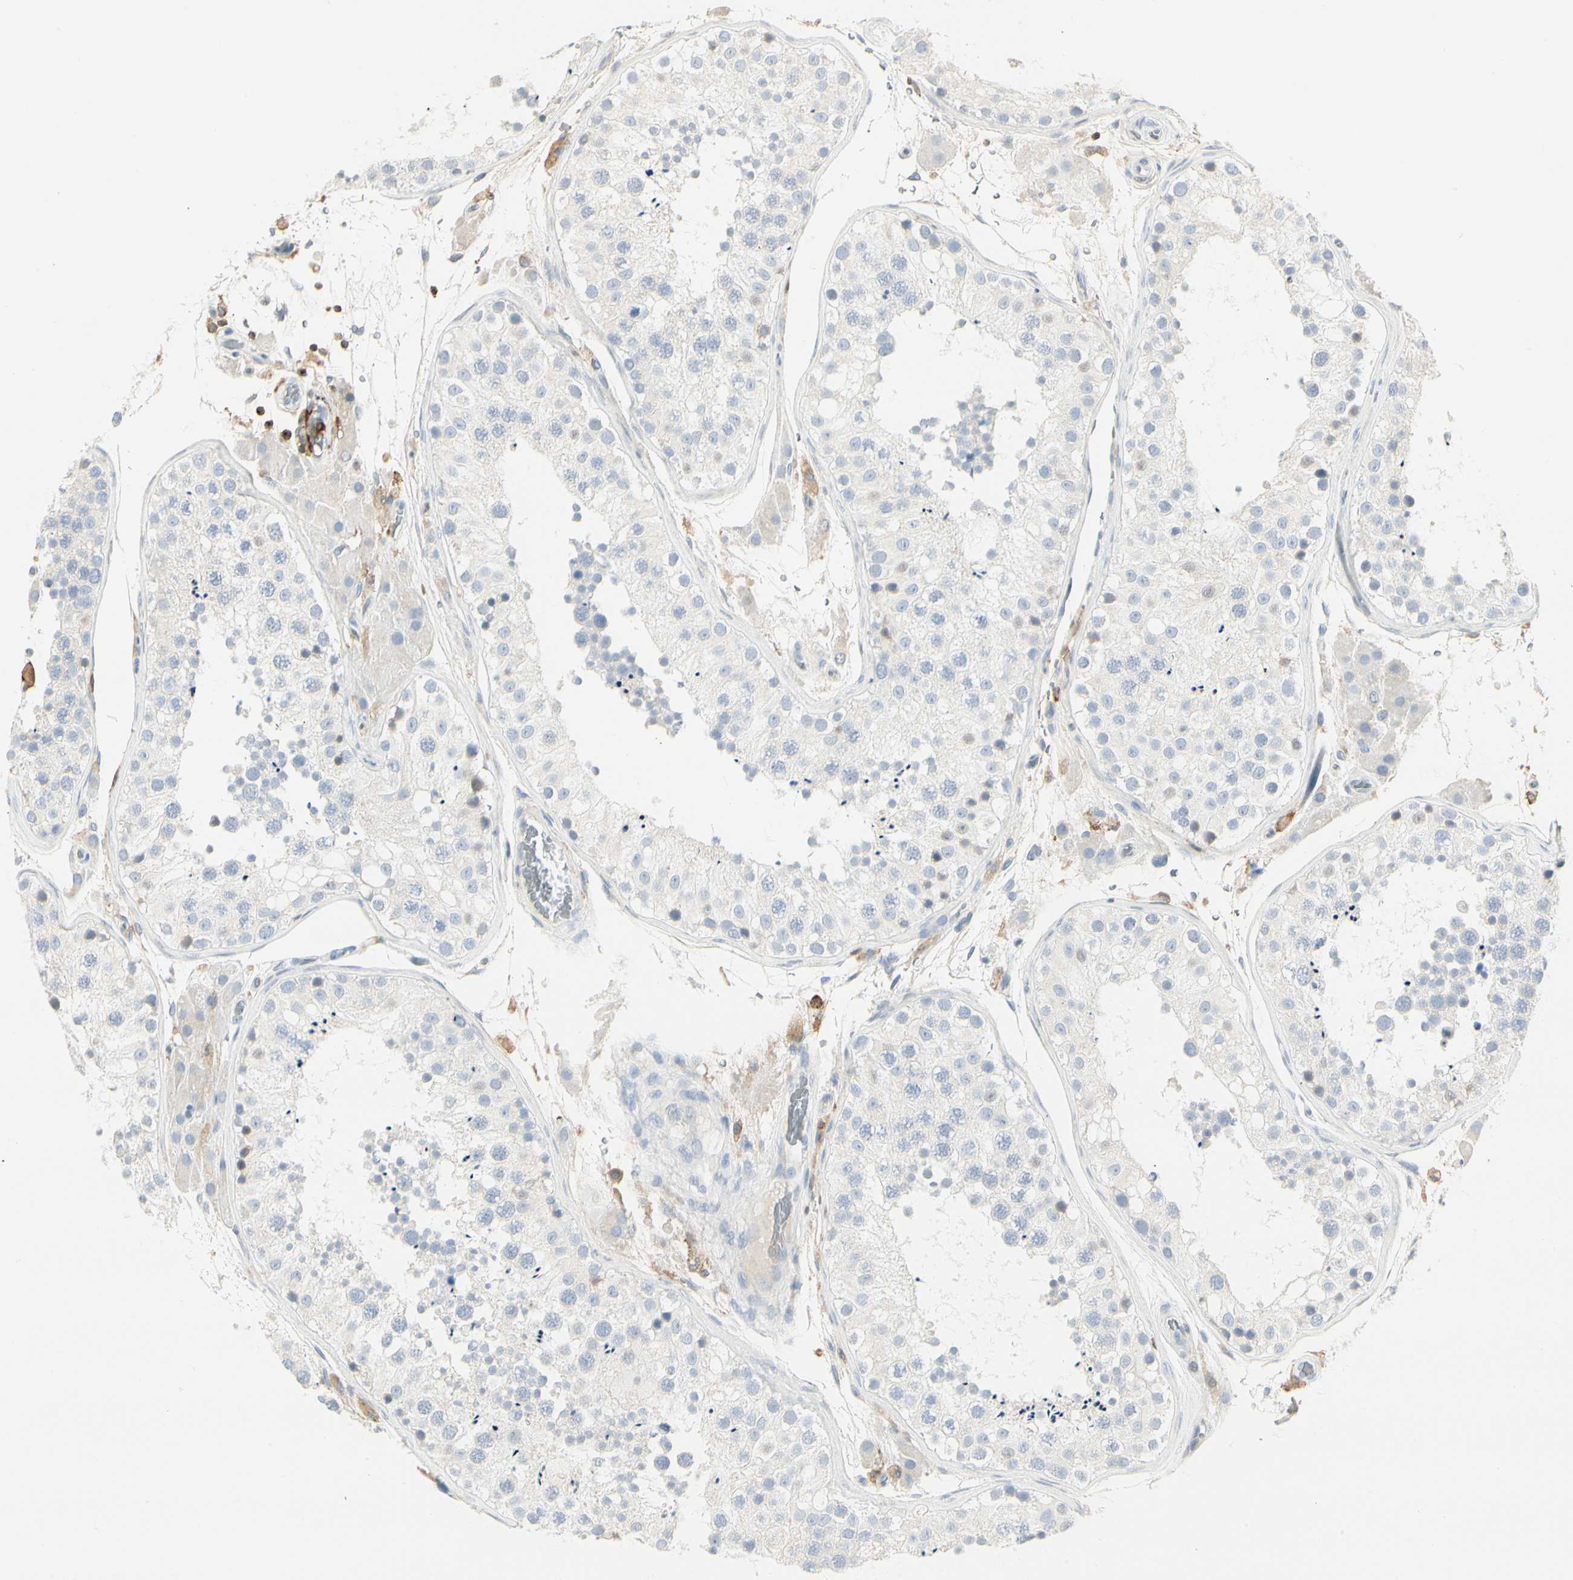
{"staining": {"intensity": "negative", "quantity": "none", "location": "none"}, "tissue": "testis", "cell_type": "Cells in seminiferous ducts", "image_type": "normal", "snomed": [{"axis": "morphology", "description": "Normal tissue, NOS"}, {"axis": "topography", "description": "Testis"}, {"axis": "topography", "description": "Epididymis"}], "caption": "Cells in seminiferous ducts show no significant protein expression in normal testis. Brightfield microscopy of immunohistochemistry stained with DAB (brown) and hematoxylin (blue), captured at high magnification.", "gene": "ITGB2", "patient": {"sex": "male", "age": 26}}